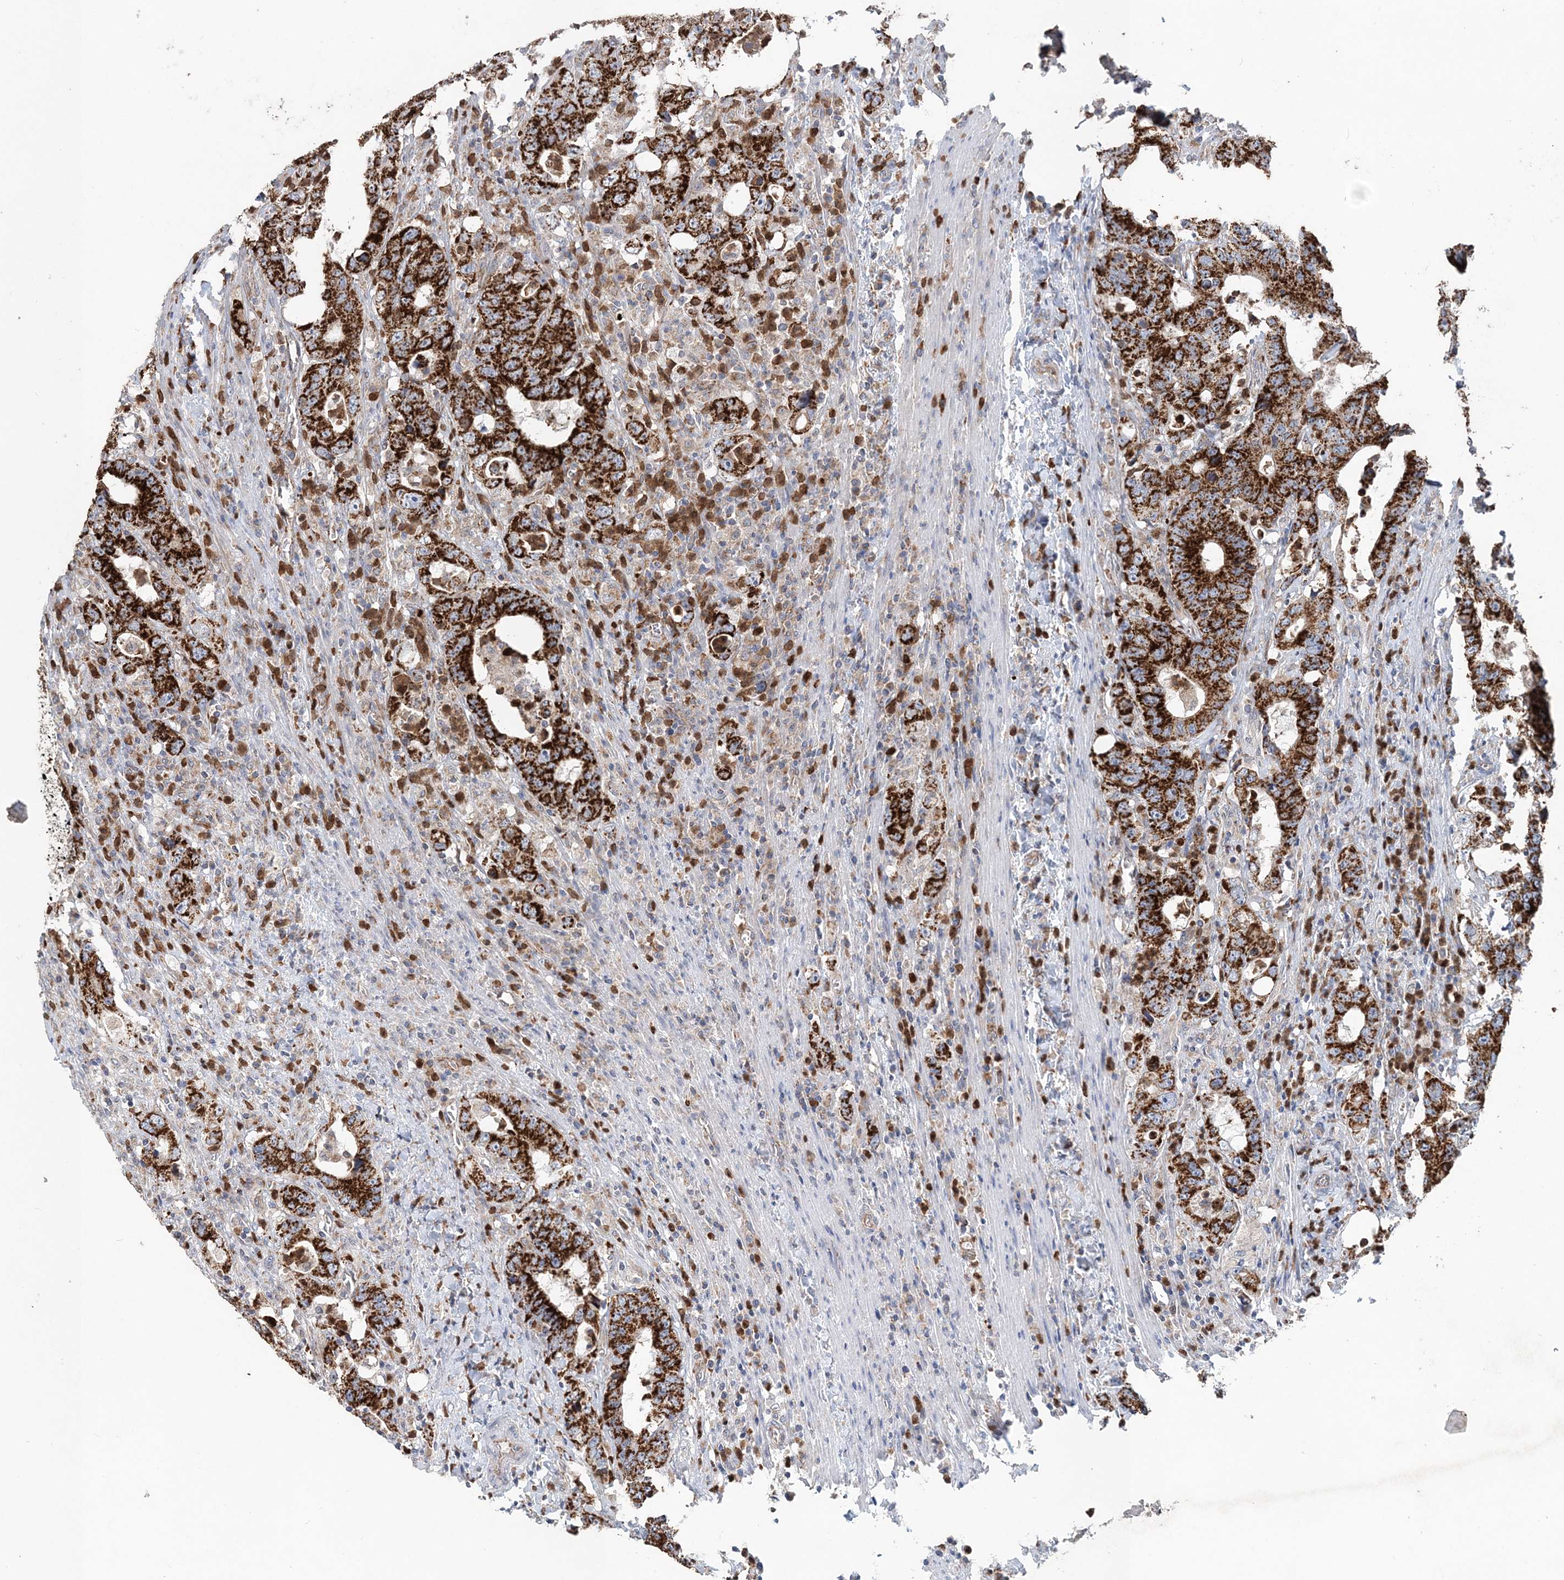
{"staining": {"intensity": "strong", "quantity": ">75%", "location": "cytoplasmic/membranous"}, "tissue": "colorectal cancer", "cell_type": "Tumor cells", "image_type": "cancer", "snomed": [{"axis": "morphology", "description": "Adenocarcinoma, NOS"}, {"axis": "topography", "description": "Colon"}], "caption": "Immunohistochemical staining of colorectal cancer (adenocarcinoma) shows high levels of strong cytoplasmic/membranous protein expression in approximately >75% of tumor cells. Immunohistochemistry (ihc) stains the protein in brown and the nuclei are stained blue.", "gene": "LRPPRC", "patient": {"sex": "female", "age": 75}}